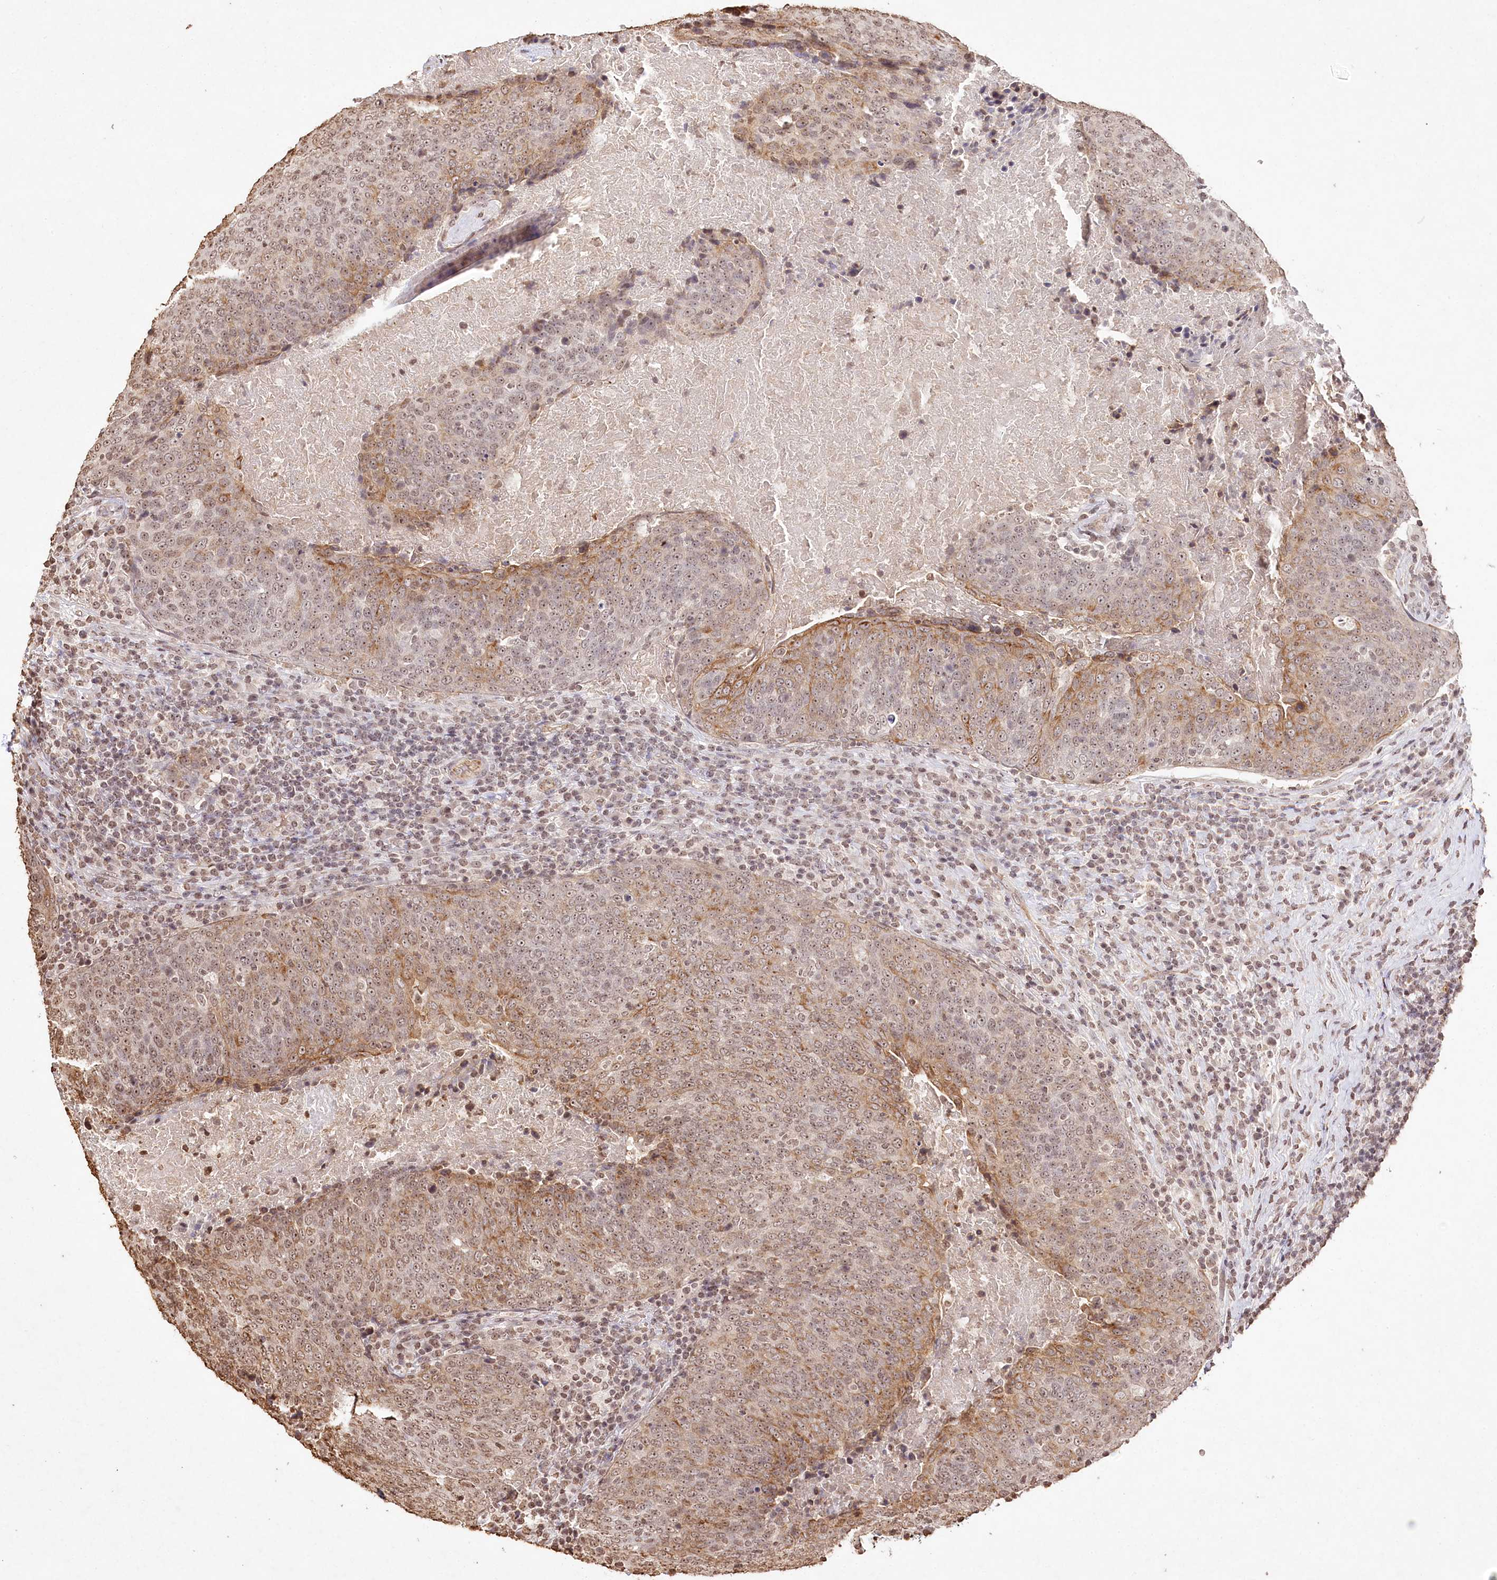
{"staining": {"intensity": "moderate", "quantity": "25%-75%", "location": "cytoplasmic/membranous,nuclear"}, "tissue": "head and neck cancer", "cell_type": "Tumor cells", "image_type": "cancer", "snomed": [{"axis": "morphology", "description": "Squamous cell carcinoma, NOS"}, {"axis": "morphology", "description": "Squamous cell carcinoma, metastatic, NOS"}, {"axis": "topography", "description": "Lymph node"}, {"axis": "topography", "description": "Head-Neck"}], "caption": "Head and neck cancer (metastatic squamous cell carcinoma) tissue demonstrates moderate cytoplasmic/membranous and nuclear staining in approximately 25%-75% of tumor cells, visualized by immunohistochemistry.", "gene": "DMXL1", "patient": {"sex": "male", "age": 62}}